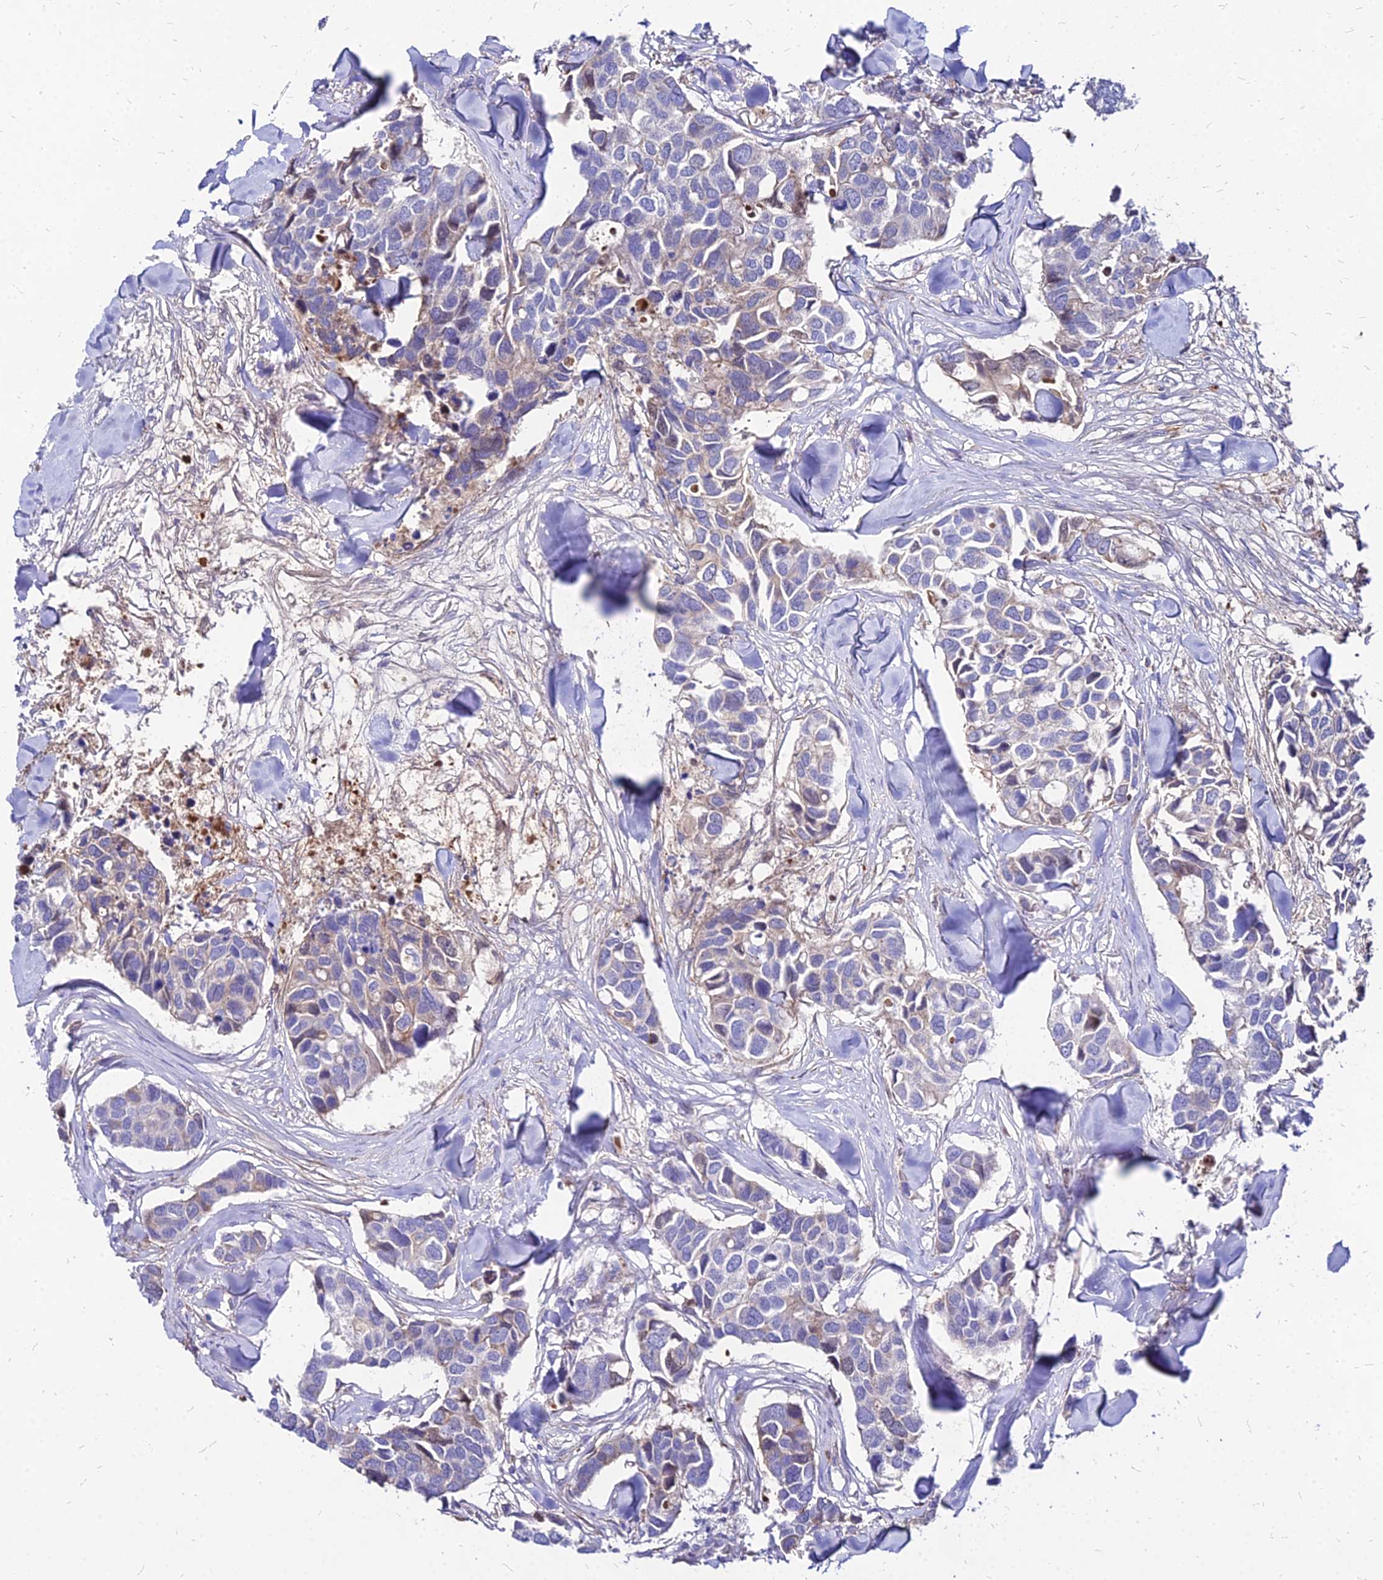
{"staining": {"intensity": "negative", "quantity": "none", "location": "none"}, "tissue": "breast cancer", "cell_type": "Tumor cells", "image_type": "cancer", "snomed": [{"axis": "morphology", "description": "Duct carcinoma"}, {"axis": "topography", "description": "Breast"}], "caption": "Tumor cells are negative for protein expression in human breast infiltrating ductal carcinoma.", "gene": "ACSM6", "patient": {"sex": "female", "age": 83}}